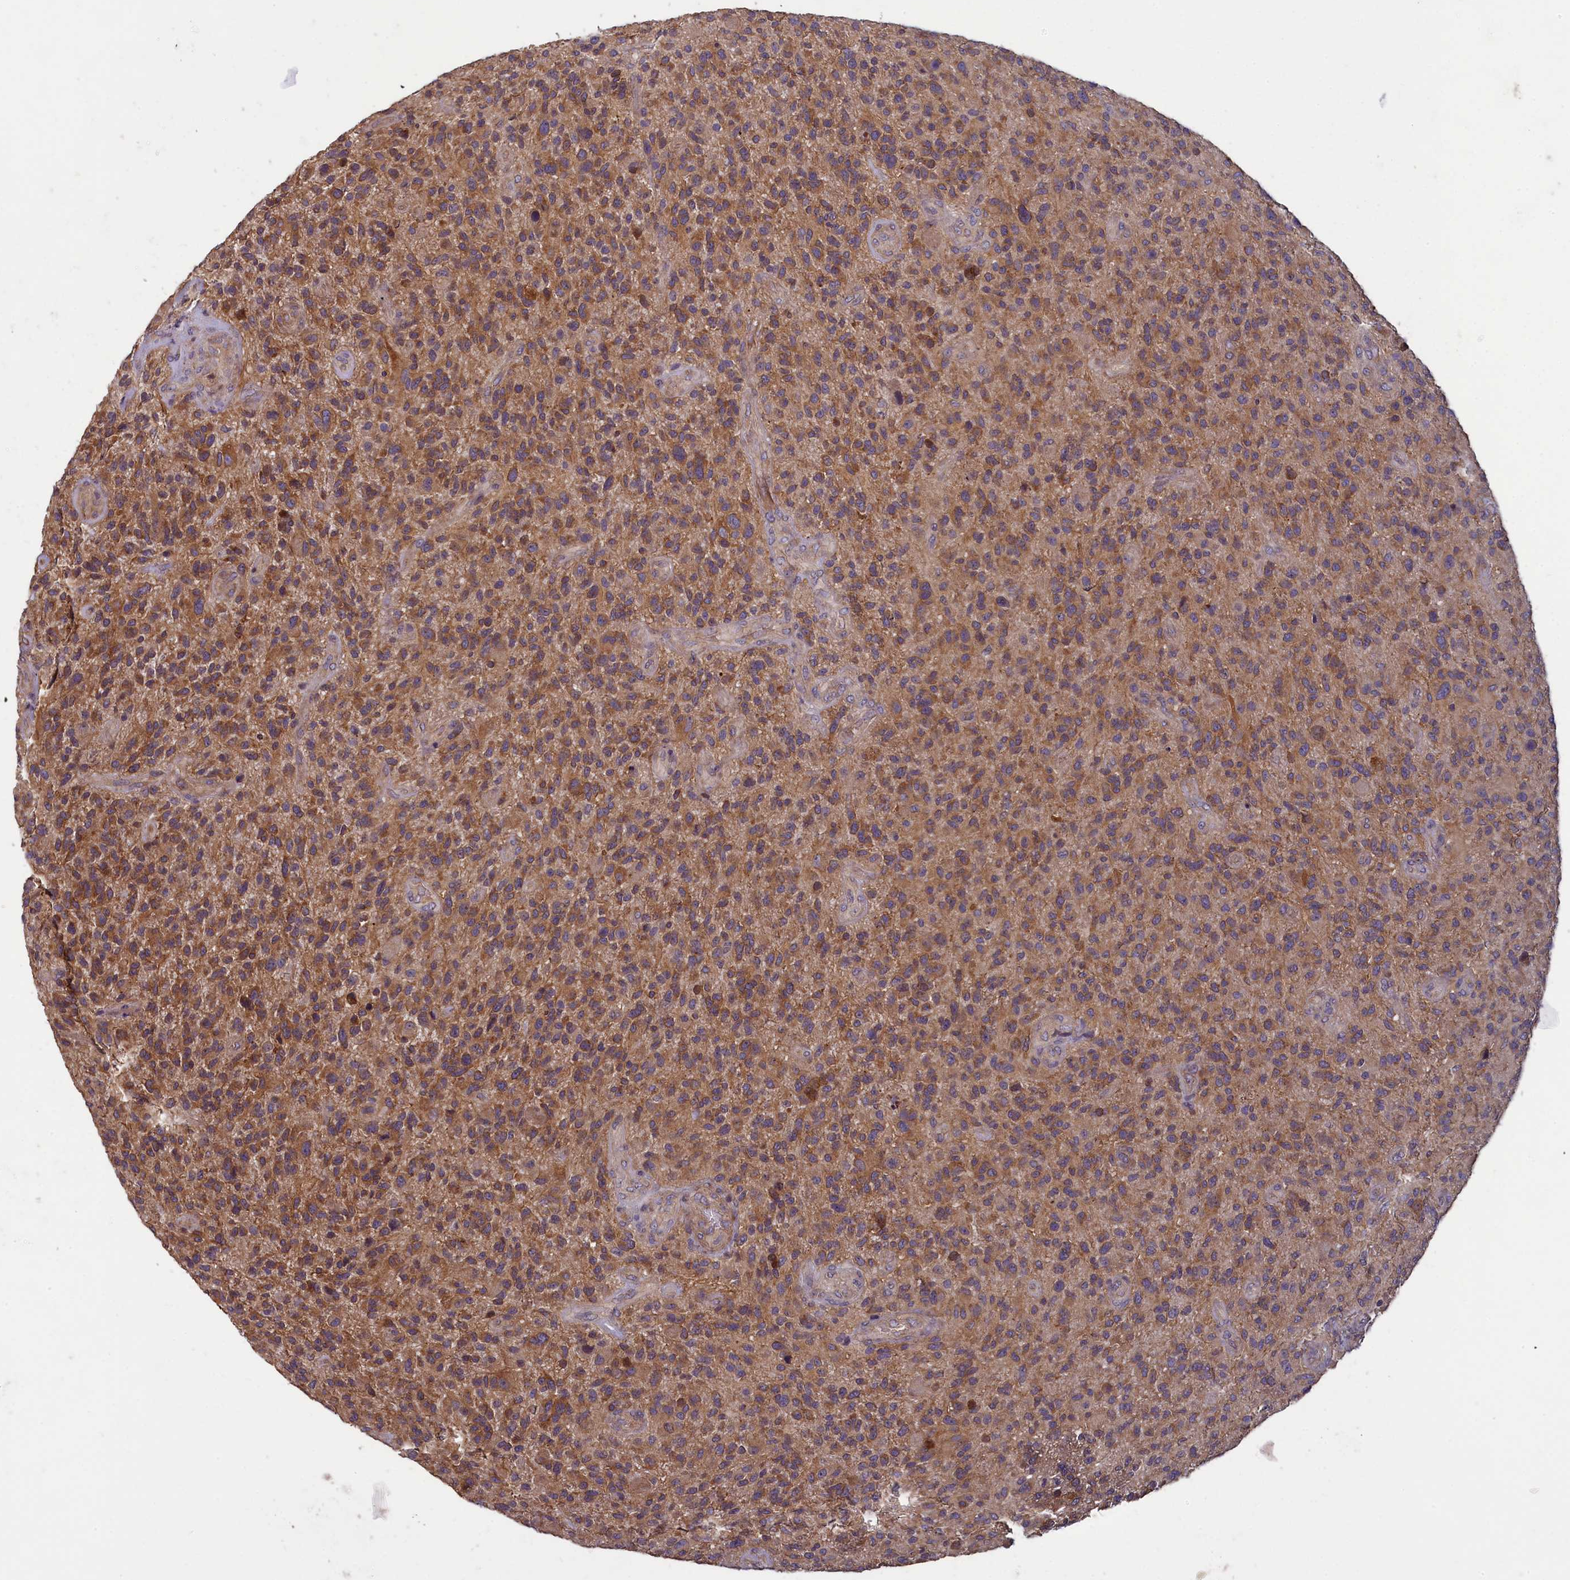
{"staining": {"intensity": "moderate", "quantity": ">75%", "location": "cytoplasmic/membranous"}, "tissue": "glioma", "cell_type": "Tumor cells", "image_type": "cancer", "snomed": [{"axis": "morphology", "description": "Glioma, malignant, High grade"}, {"axis": "topography", "description": "Brain"}], "caption": "Moderate cytoplasmic/membranous expression is appreciated in approximately >75% of tumor cells in glioma.", "gene": "NUDT6", "patient": {"sex": "male", "age": 47}}